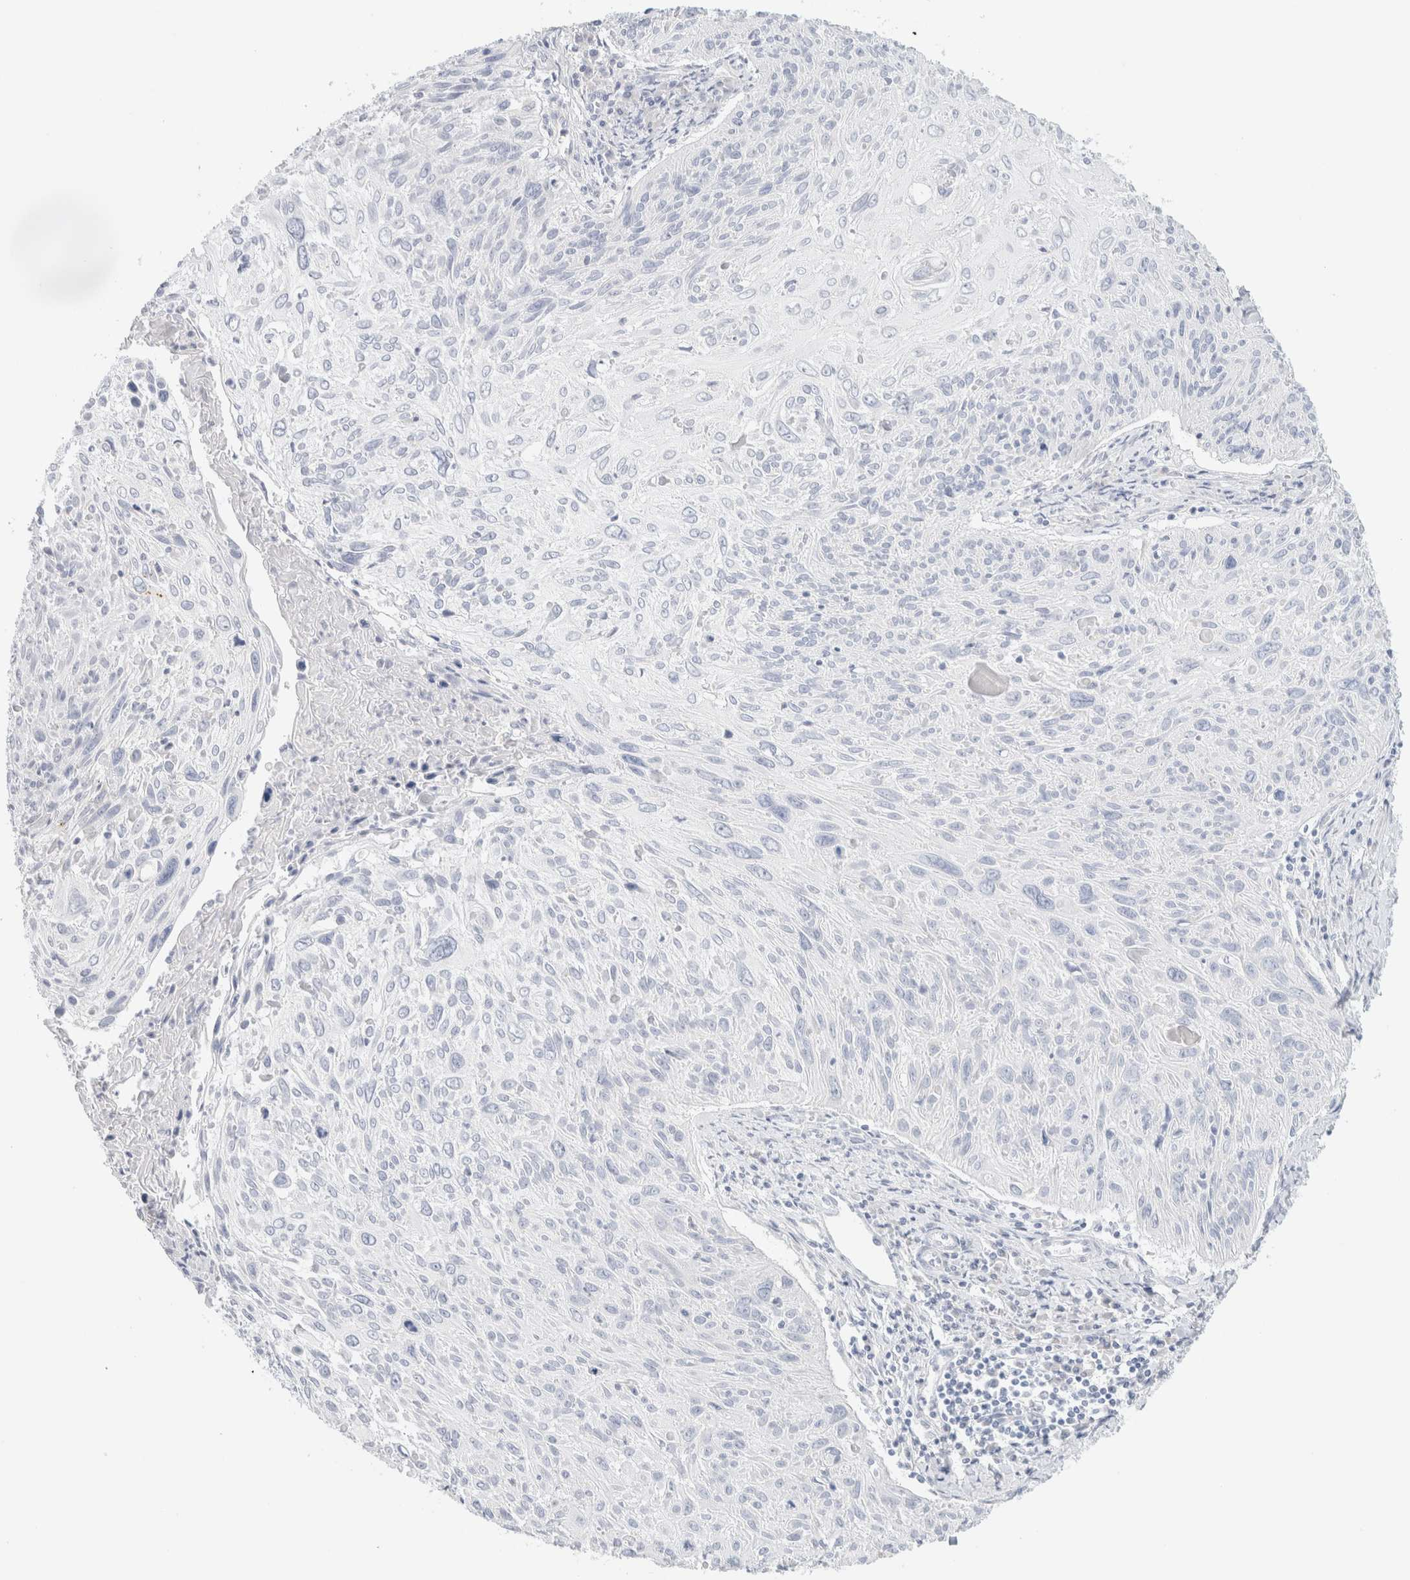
{"staining": {"intensity": "negative", "quantity": "none", "location": "none"}, "tissue": "cervical cancer", "cell_type": "Tumor cells", "image_type": "cancer", "snomed": [{"axis": "morphology", "description": "Squamous cell carcinoma, NOS"}, {"axis": "topography", "description": "Cervix"}], "caption": "DAB (3,3'-diaminobenzidine) immunohistochemical staining of human cervical squamous cell carcinoma shows no significant expression in tumor cells.", "gene": "HEXD", "patient": {"sex": "female", "age": 51}}